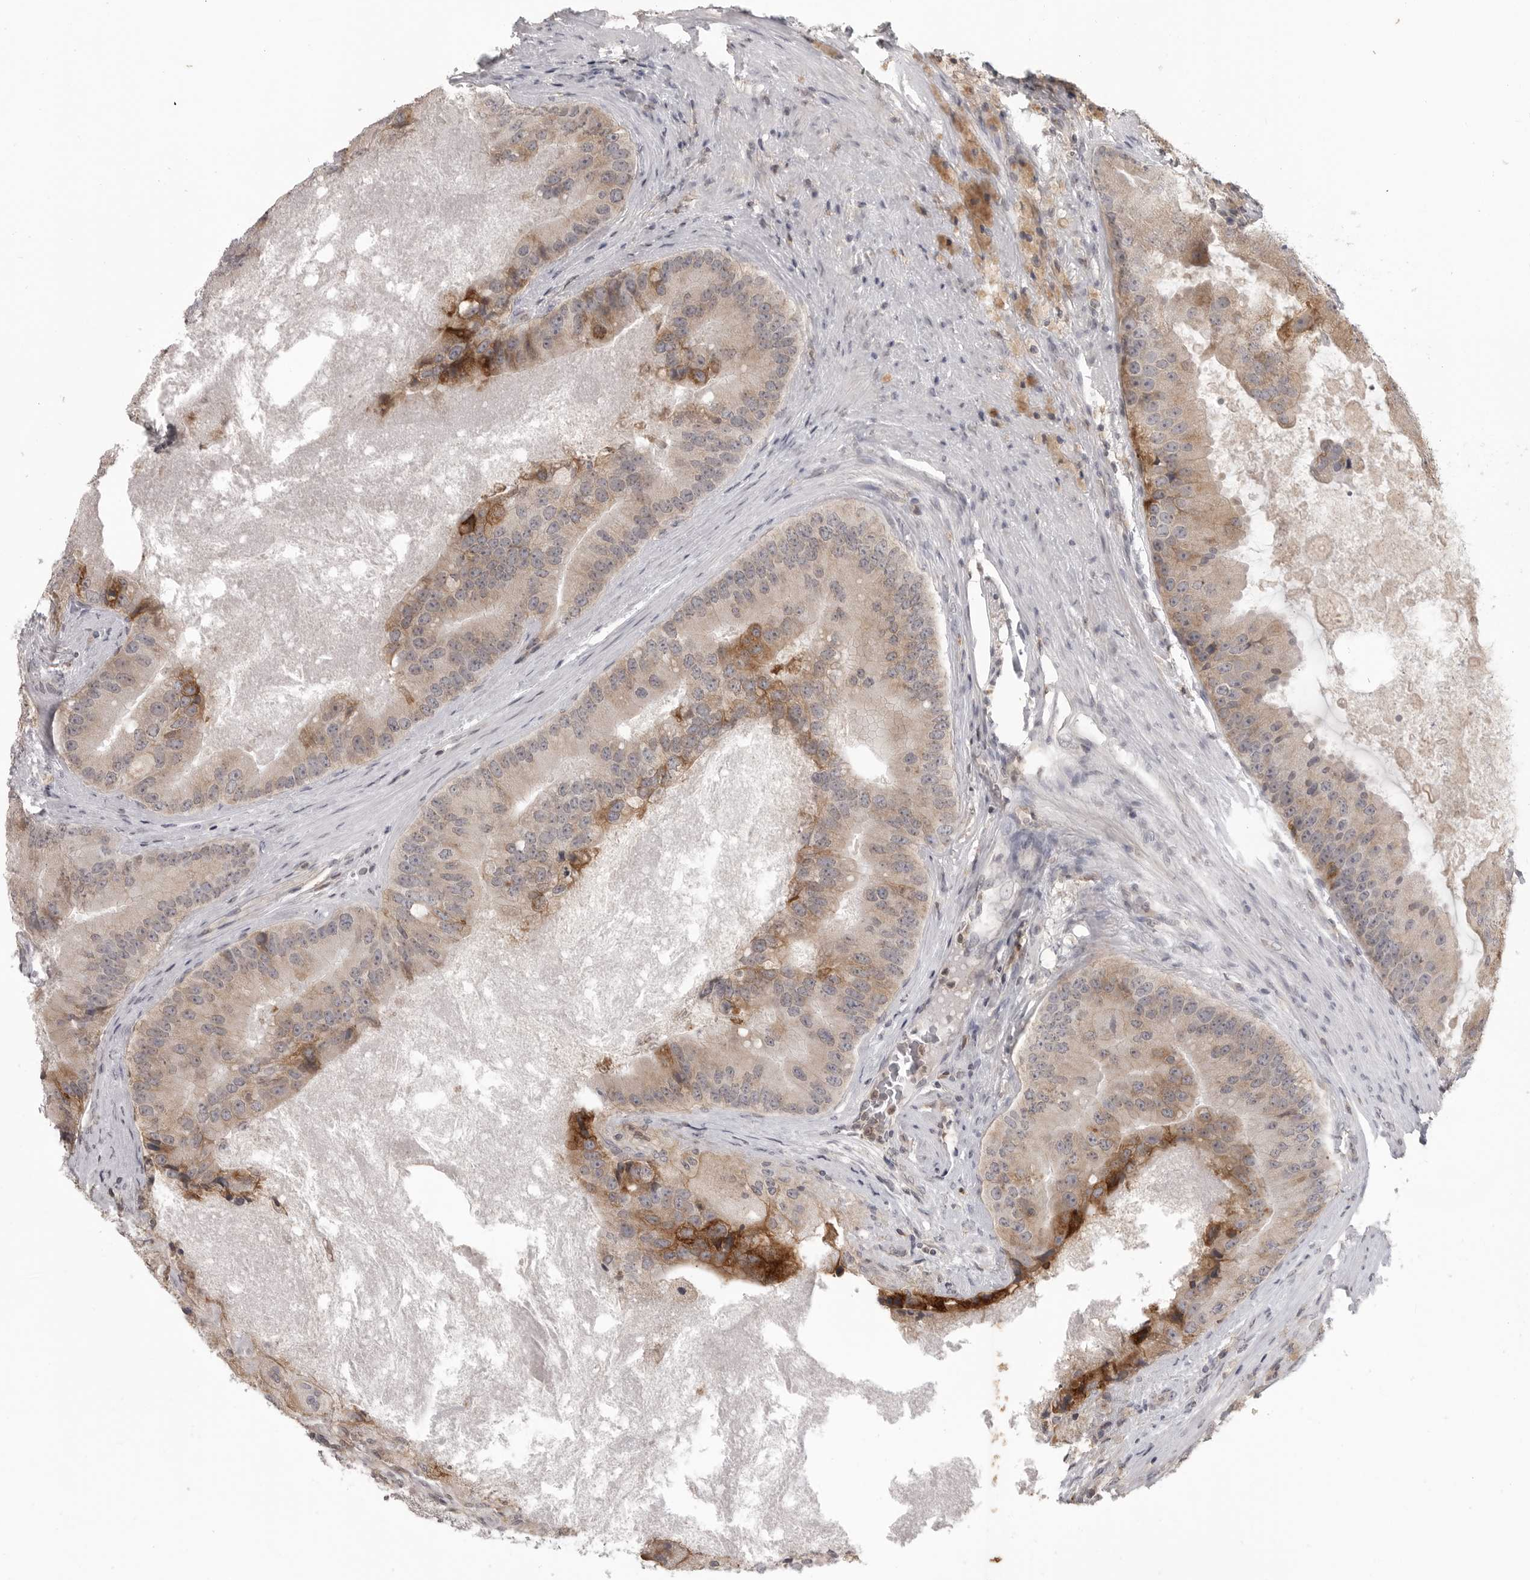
{"staining": {"intensity": "strong", "quantity": "<25%", "location": "cytoplasmic/membranous"}, "tissue": "prostate cancer", "cell_type": "Tumor cells", "image_type": "cancer", "snomed": [{"axis": "morphology", "description": "Adenocarcinoma, High grade"}, {"axis": "topography", "description": "Prostate"}], "caption": "Immunohistochemistry (IHC) photomicrograph of adenocarcinoma (high-grade) (prostate) stained for a protein (brown), which shows medium levels of strong cytoplasmic/membranous positivity in approximately <25% of tumor cells.", "gene": "IFNGR1", "patient": {"sex": "male", "age": 70}}